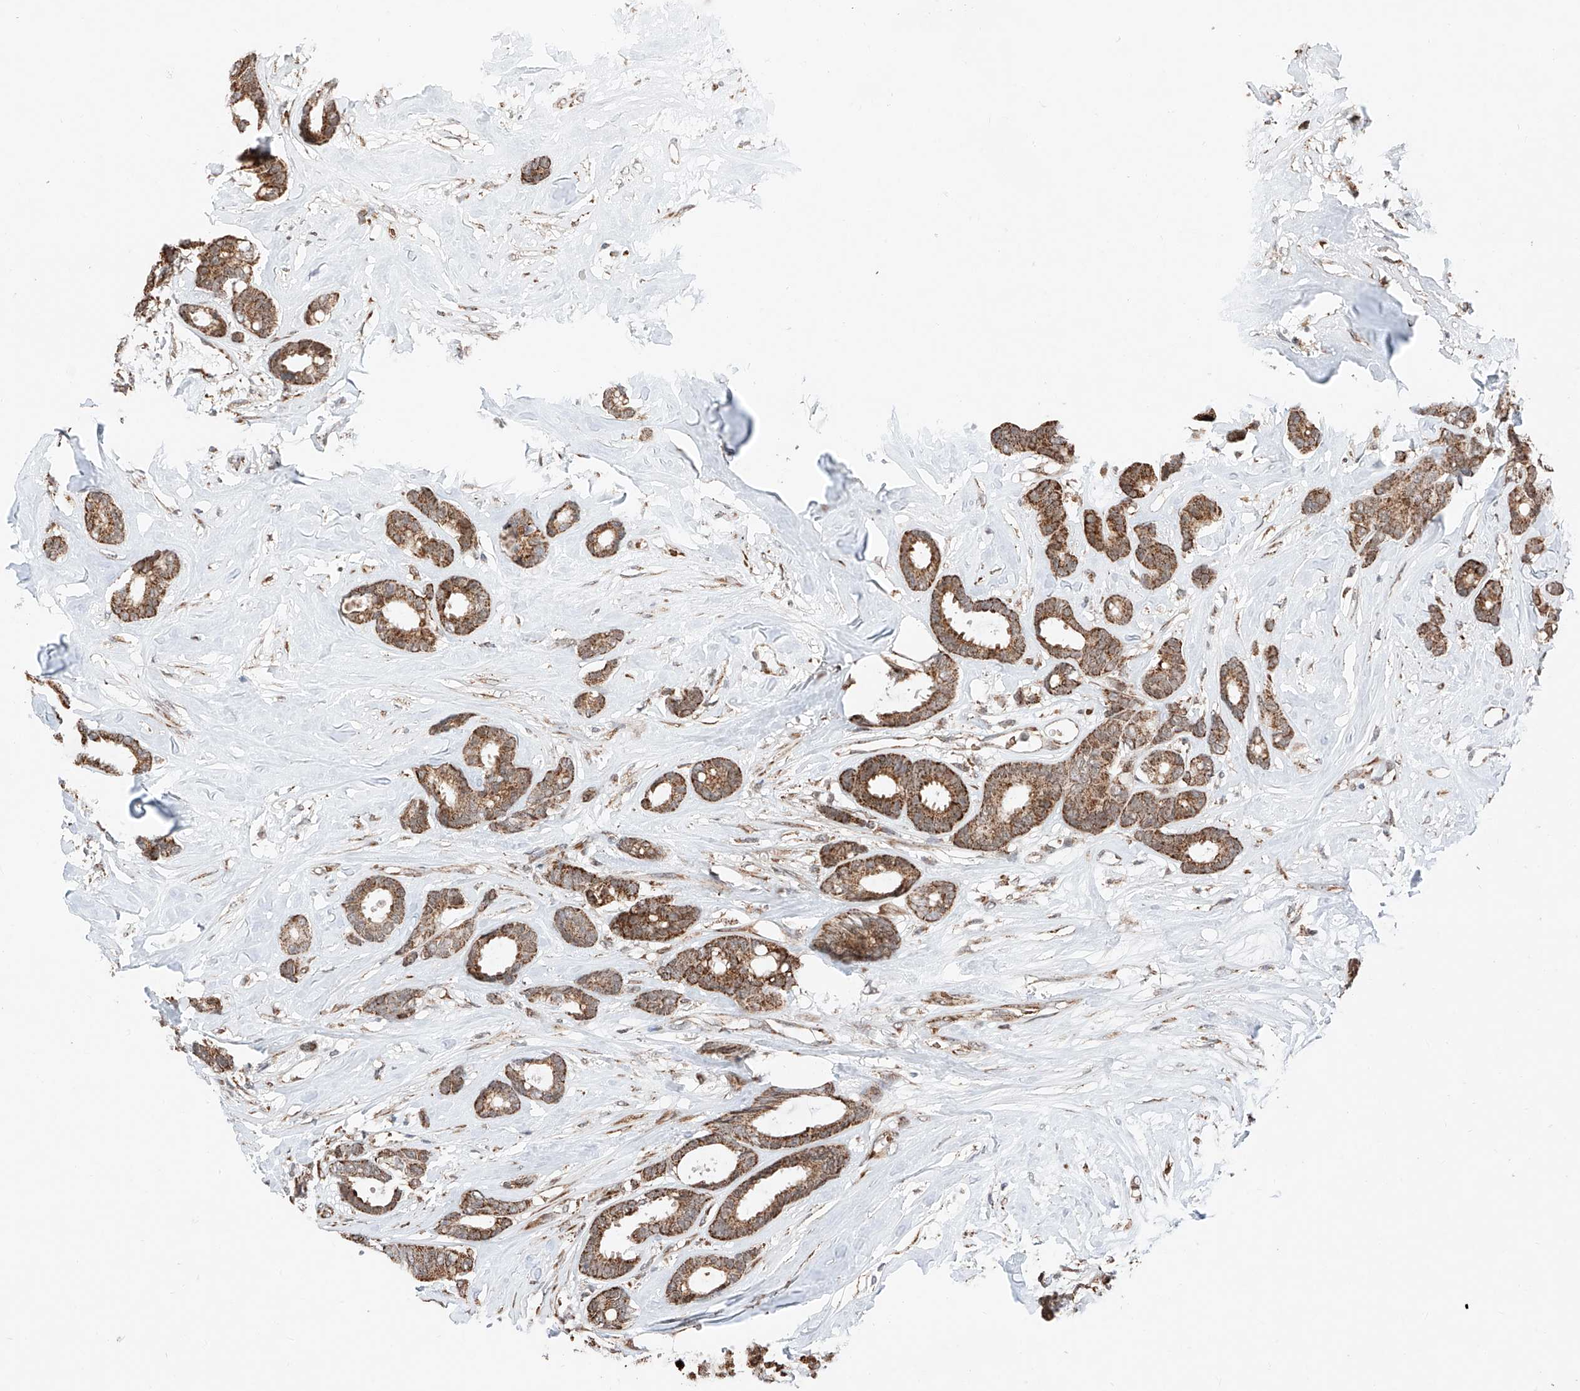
{"staining": {"intensity": "strong", "quantity": ">75%", "location": "cytoplasmic/membranous"}, "tissue": "breast cancer", "cell_type": "Tumor cells", "image_type": "cancer", "snomed": [{"axis": "morphology", "description": "Duct carcinoma"}, {"axis": "topography", "description": "Breast"}], "caption": "This is a micrograph of immunohistochemistry staining of breast invasive ductal carcinoma, which shows strong positivity in the cytoplasmic/membranous of tumor cells.", "gene": "ZSCAN29", "patient": {"sex": "female", "age": 87}}